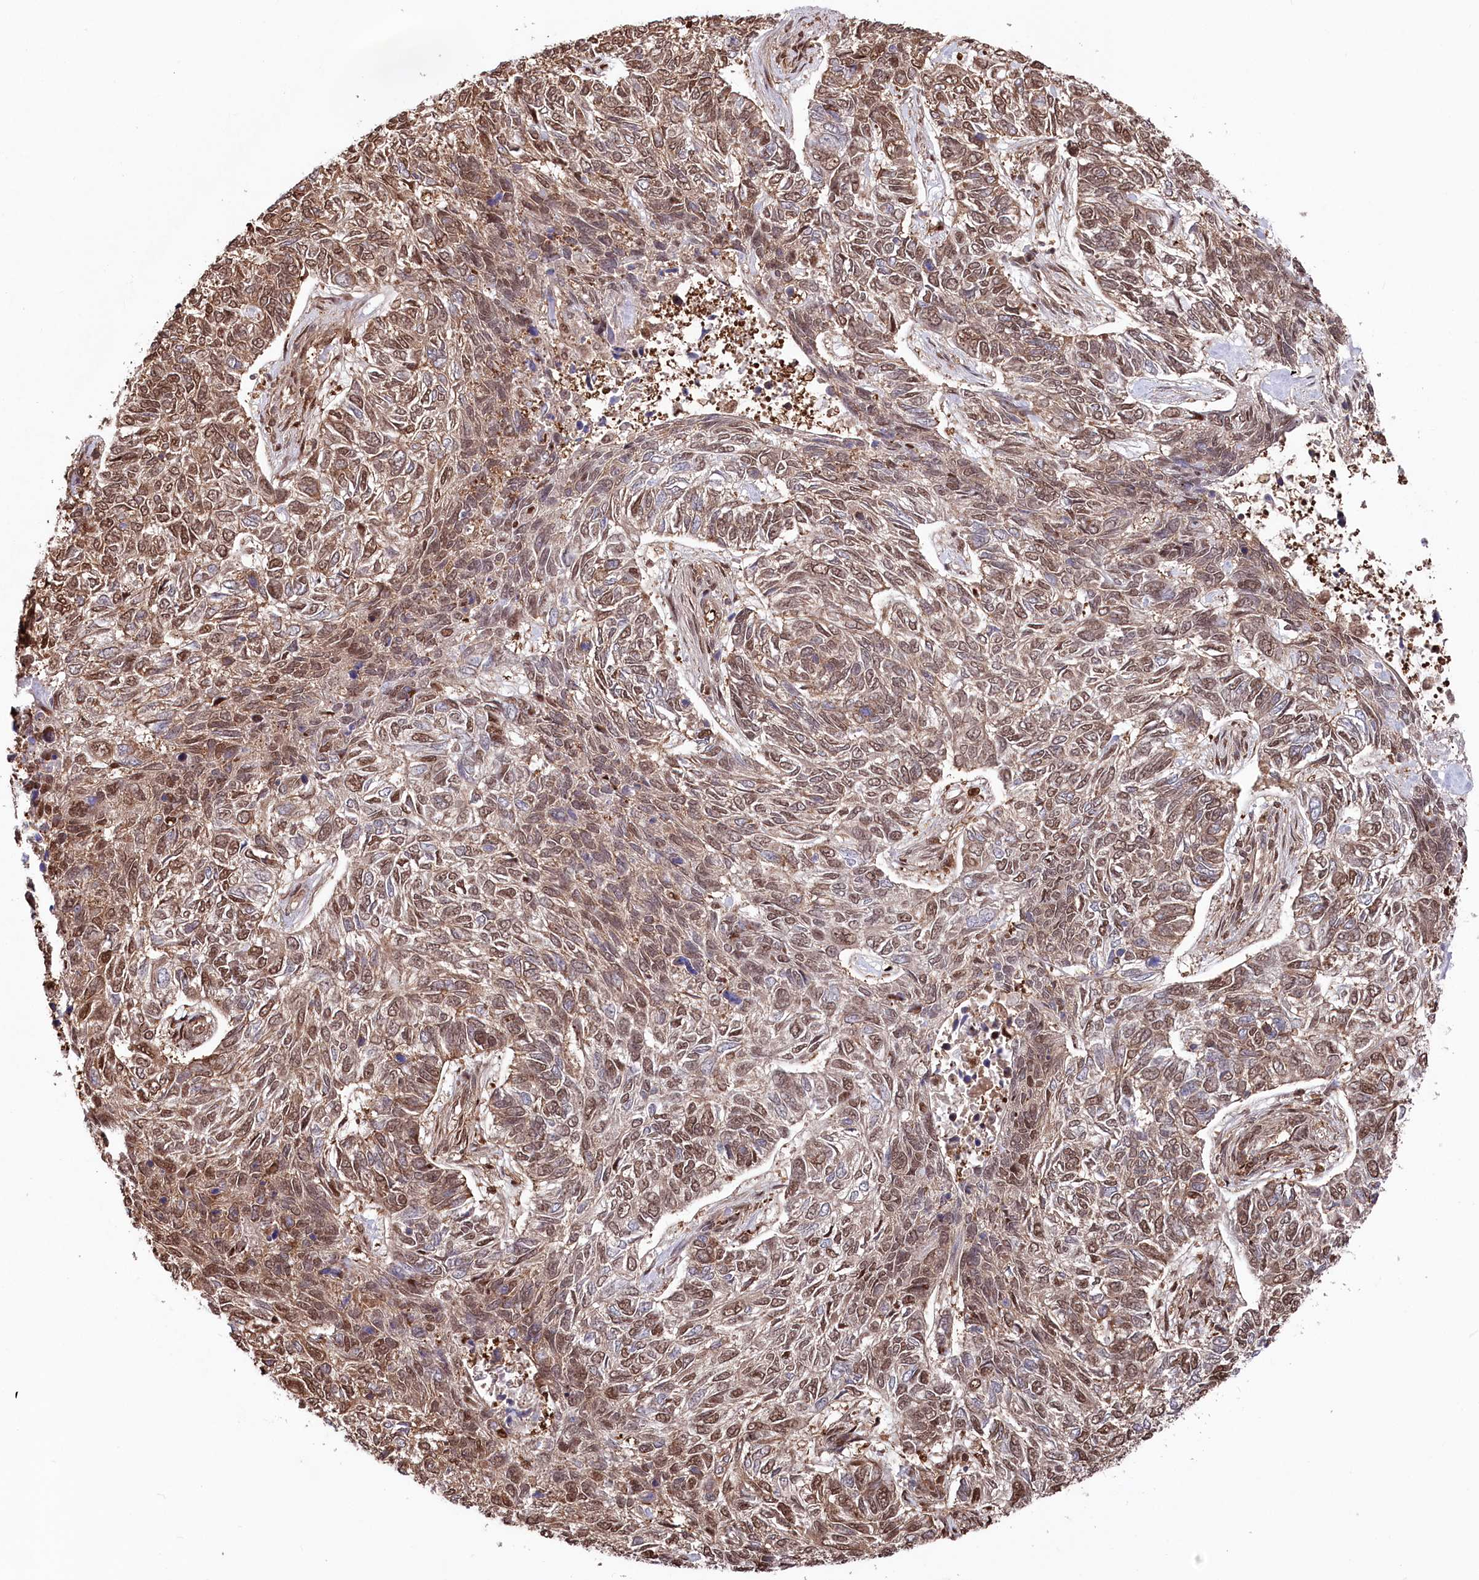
{"staining": {"intensity": "moderate", "quantity": ">75%", "location": "cytoplasmic/membranous,nuclear"}, "tissue": "skin cancer", "cell_type": "Tumor cells", "image_type": "cancer", "snomed": [{"axis": "morphology", "description": "Basal cell carcinoma"}, {"axis": "topography", "description": "Skin"}], "caption": "DAB immunohistochemical staining of skin basal cell carcinoma exhibits moderate cytoplasmic/membranous and nuclear protein positivity in about >75% of tumor cells.", "gene": "PSMA1", "patient": {"sex": "female", "age": 65}}